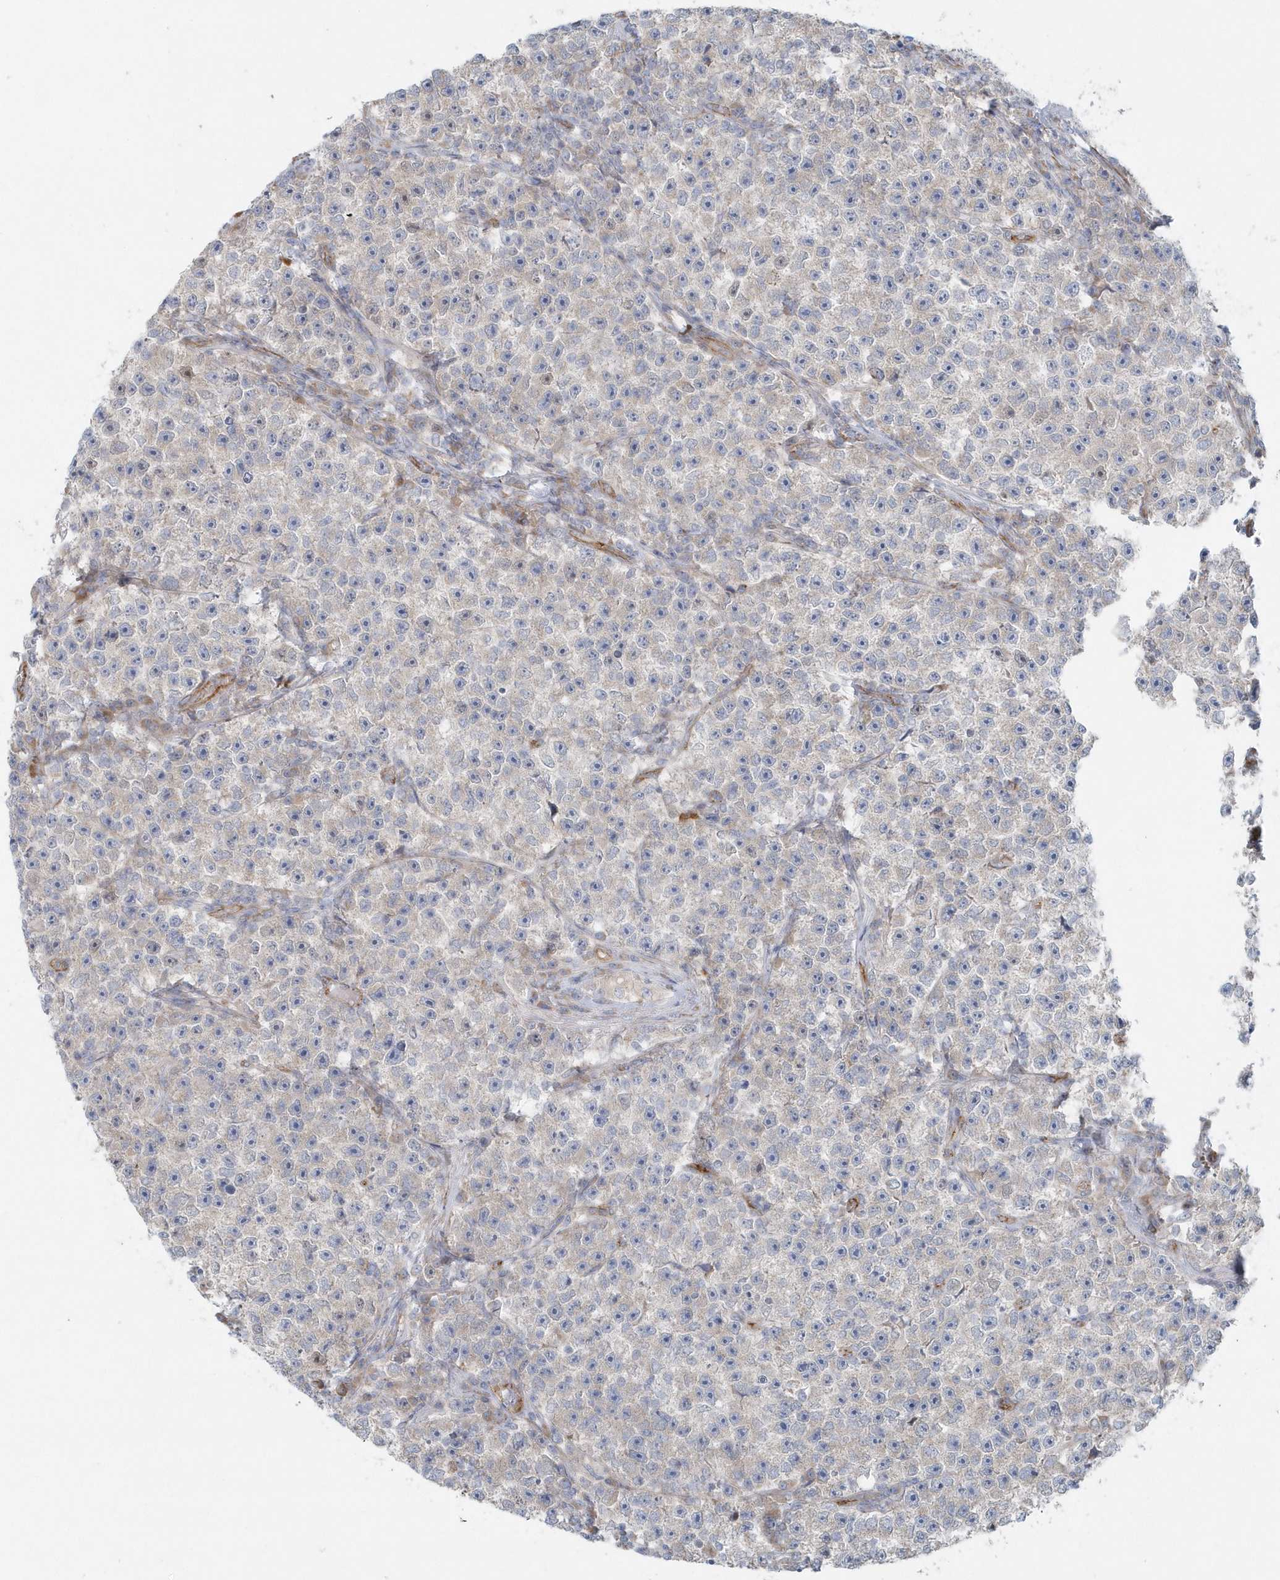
{"staining": {"intensity": "negative", "quantity": "none", "location": "none"}, "tissue": "testis cancer", "cell_type": "Tumor cells", "image_type": "cancer", "snomed": [{"axis": "morphology", "description": "Seminoma, NOS"}, {"axis": "topography", "description": "Testis"}], "caption": "Immunohistochemistry micrograph of neoplastic tissue: testis seminoma stained with DAB (3,3'-diaminobenzidine) shows no significant protein positivity in tumor cells.", "gene": "GPR152", "patient": {"sex": "male", "age": 22}}